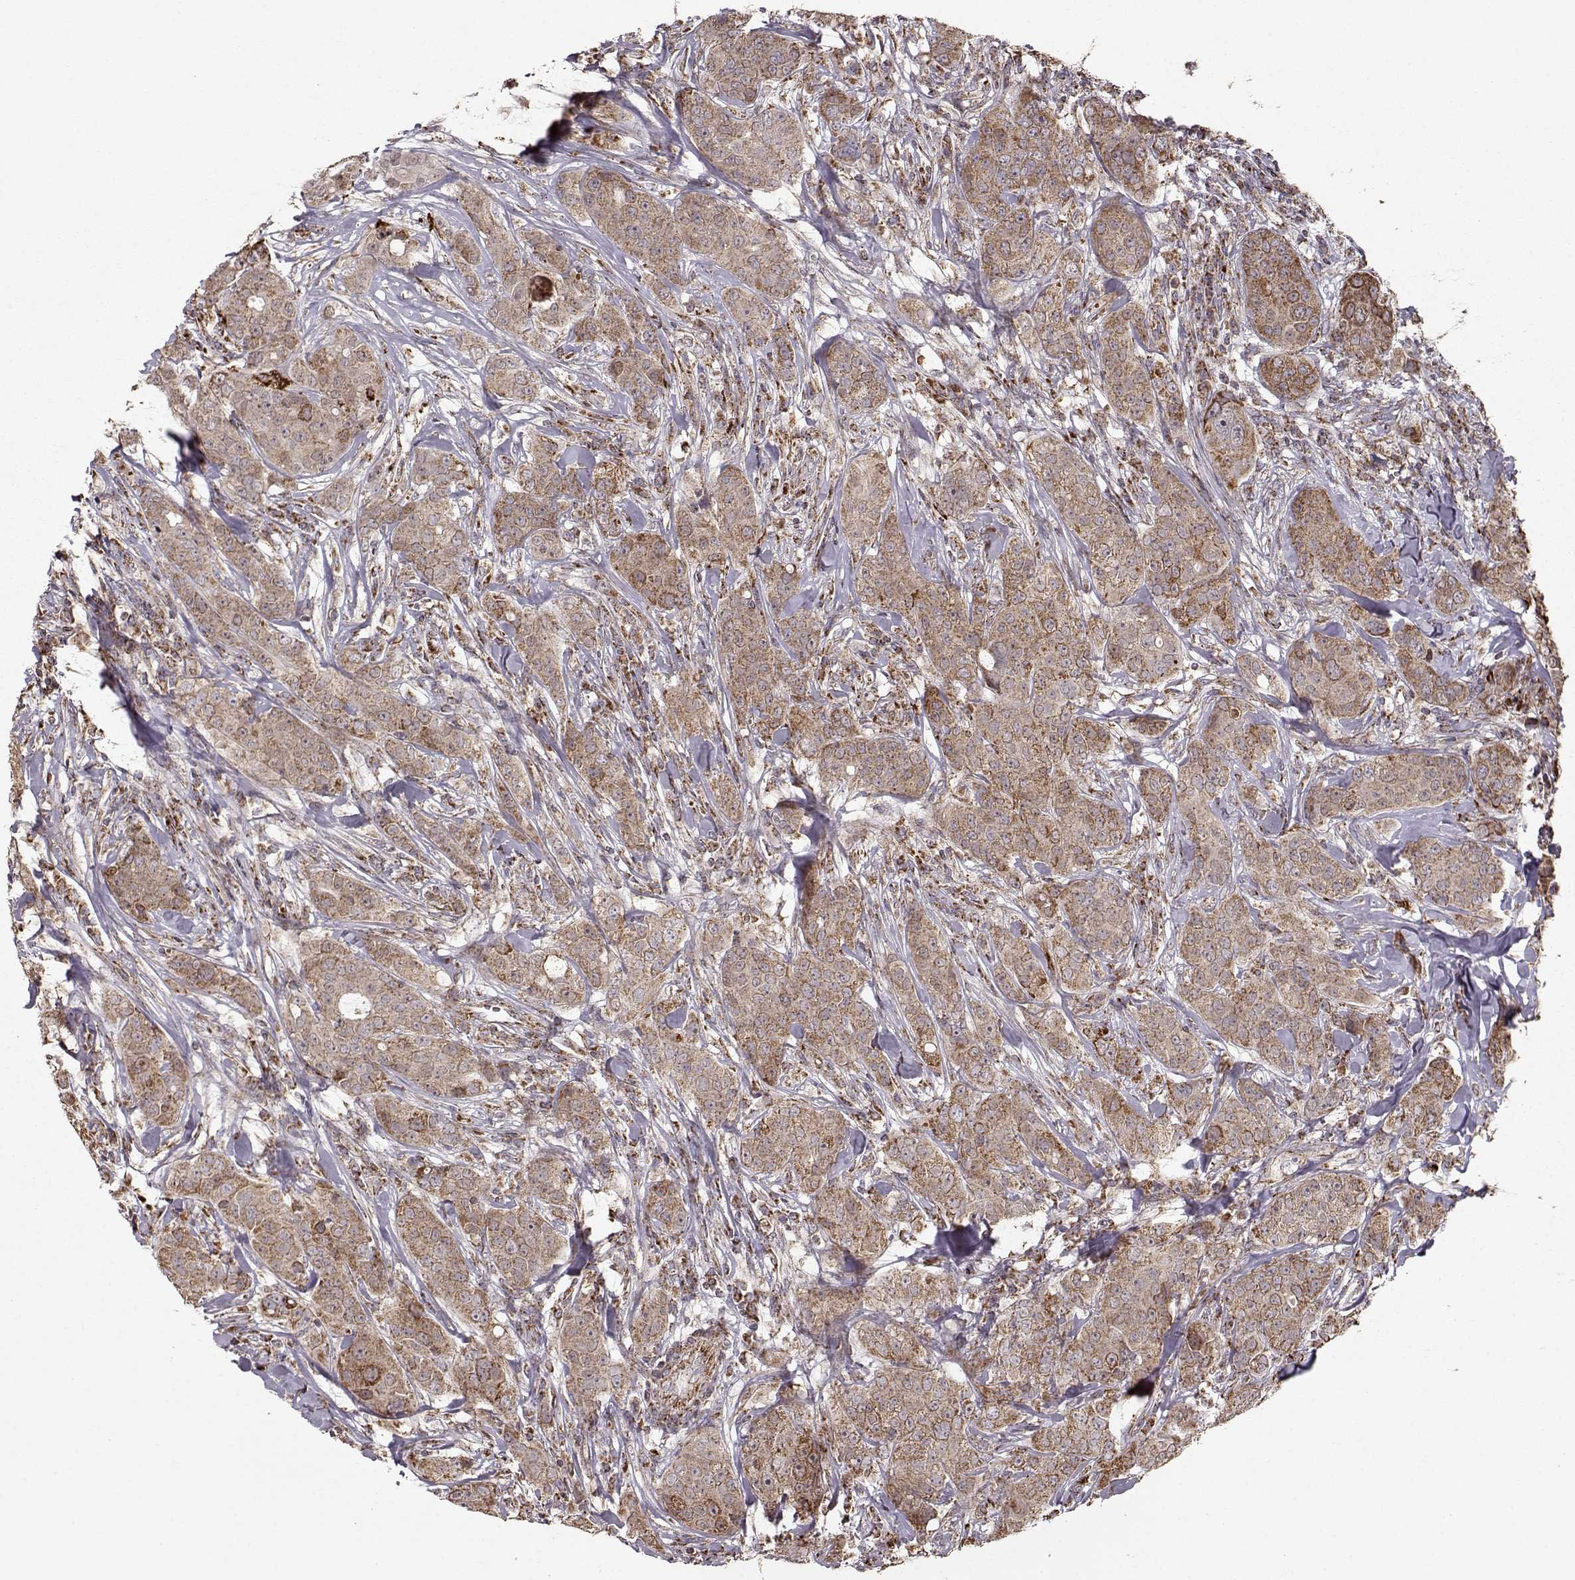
{"staining": {"intensity": "moderate", "quantity": ">75%", "location": "cytoplasmic/membranous"}, "tissue": "breast cancer", "cell_type": "Tumor cells", "image_type": "cancer", "snomed": [{"axis": "morphology", "description": "Duct carcinoma"}, {"axis": "topography", "description": "Breast"}], "caption": "Intraductal carcinoma (breast) was stained to show a protein in brown. There is medium levels of moderate cytoplasmic/membranous positivity in approximately >75% of tumor cells. (IHC, brightfield microscopy, high magnification).", "gene": "CMTM3", "patient": {"sex": "female", "age": 43}}